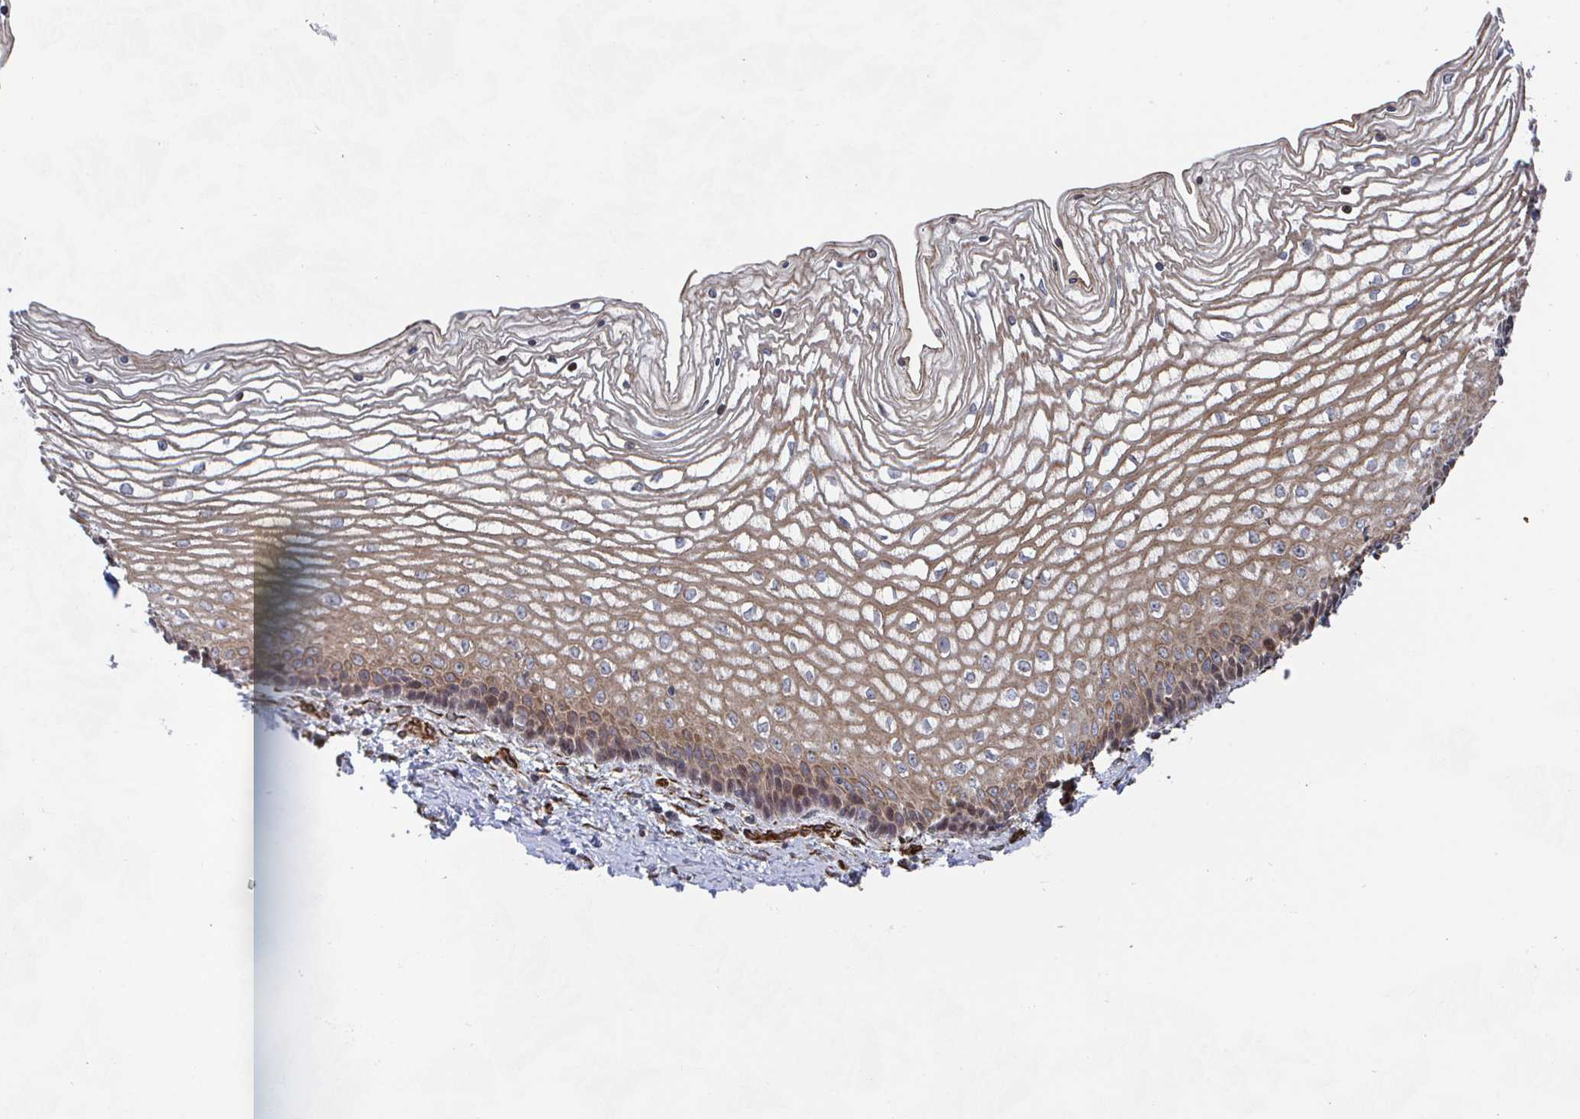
{"staining": {"intensity": "moderate", "quantity": "25%-75%", "location": "cytoplasmic/membranous"}, "tissue": "vagina", "cell_type": "Squamous epithelial cells", "image_type": "normal", "snomed": [{"axis": "morphology", "description": "Normal tissue, NOS"}, {"axis": "topography", "description": "Vagina"}], "caption": "Moderate cytoplasmic/membranous expression is appreciated in about 25%-75% of squamous epithelial cells in normal vagina. Immunohistochemistry (ihc) stains the protein of interest in brown and the nuclei are stained blue.", "gene": "DVL3", "patient": {"sex": "female", "age": 45}}